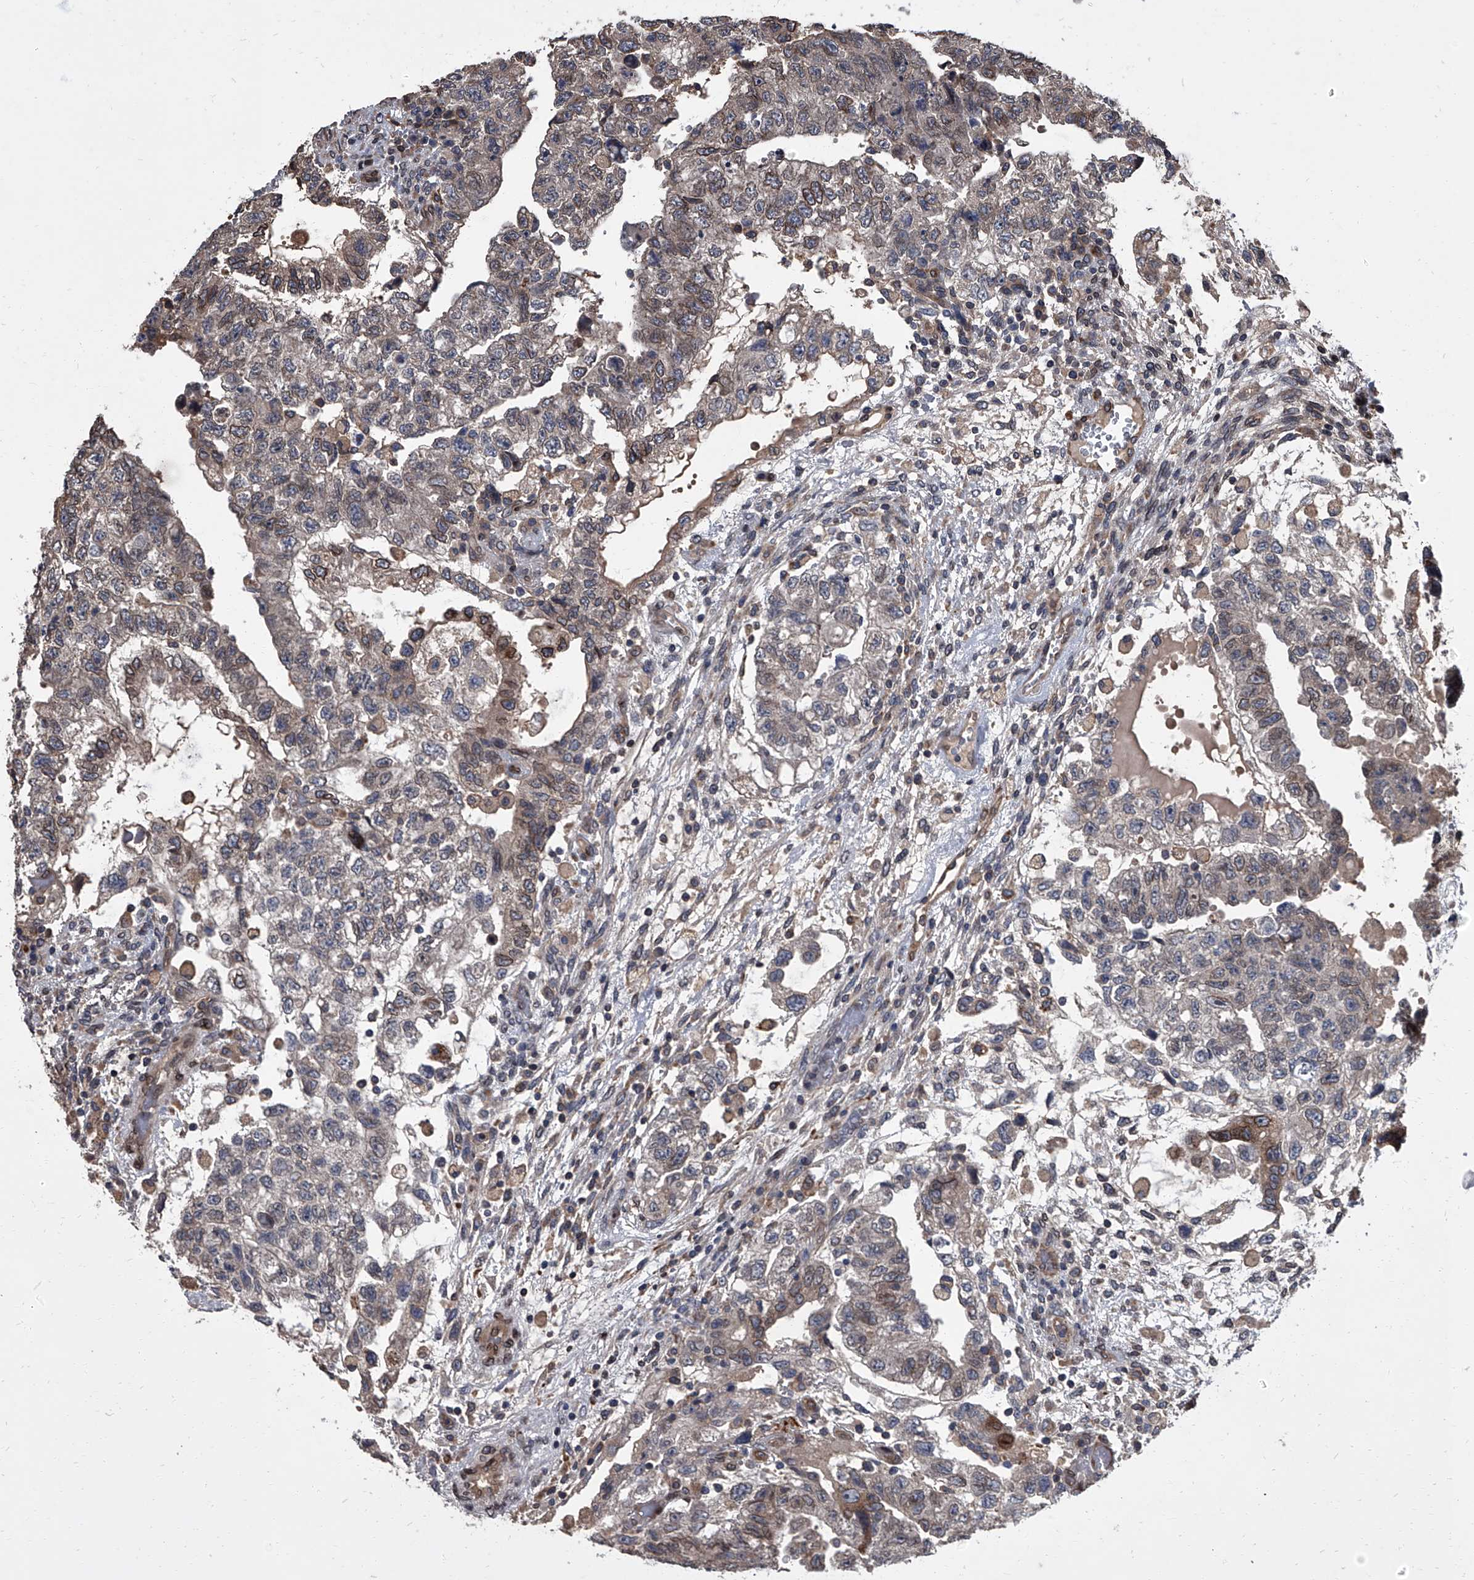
{"staining": {"intensity": "negative", "quantity": "none", "location": "none"}, "tissue": "testis cancer", "cell_type": "Tumor cells", "image_type": "cancer", "snomed": [{"axis": "morphology", "description": "Carcinoma, Embryonal, NOS"}, {"axis": "topography", "description": "Testis"}], "caption": "A histopathology image of human testis cancer (embryonal carcinoma) is negative for staining in tumor cells. (Brightfield microscopy of DAB IHC at high magnification).", "gene": "LRRC8C", "patient": {"sex": "male", "age": 36}}